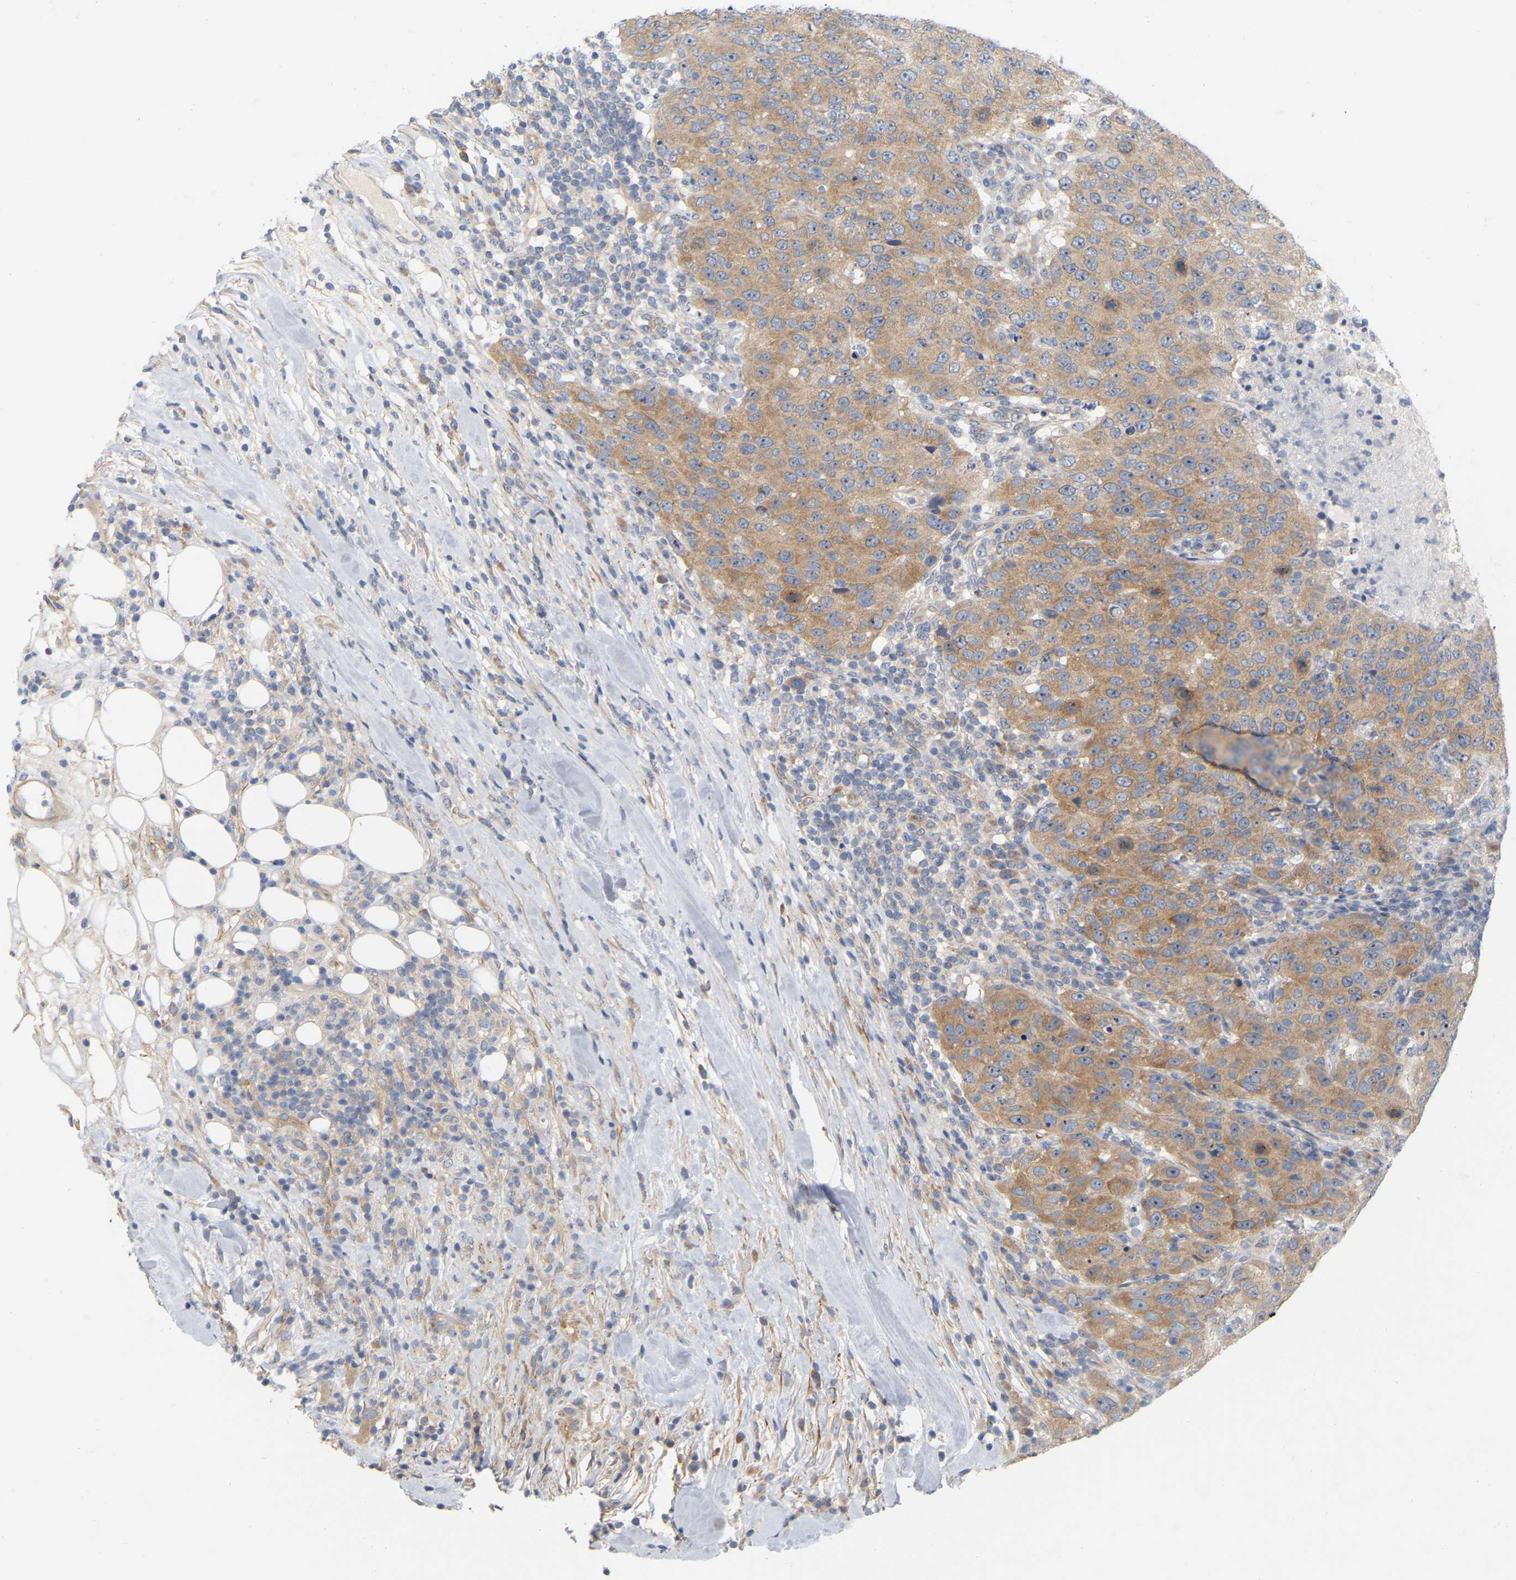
{"staining": {"intensity": "moderate", "quantity": ">75%", "location": "cytoplasmic/membranous,nuclear"}, "tissue": "breast cancer", "cell_type": "Tumor cells", "image_type": "cancer", "snomed": [{"axis": "morphology", "description": "Duct carcinoma"}, {"axis": "topography", "description": "Breast"}], "caption": "A photomicrograph of human breast intraductal carcinoma stained for a protein displays moderate cytoplasmic/membranous and nuclear brown staining in tumor cells.", "gene": "MINDY4", "patient": {"sex": "female", "age": 37}}